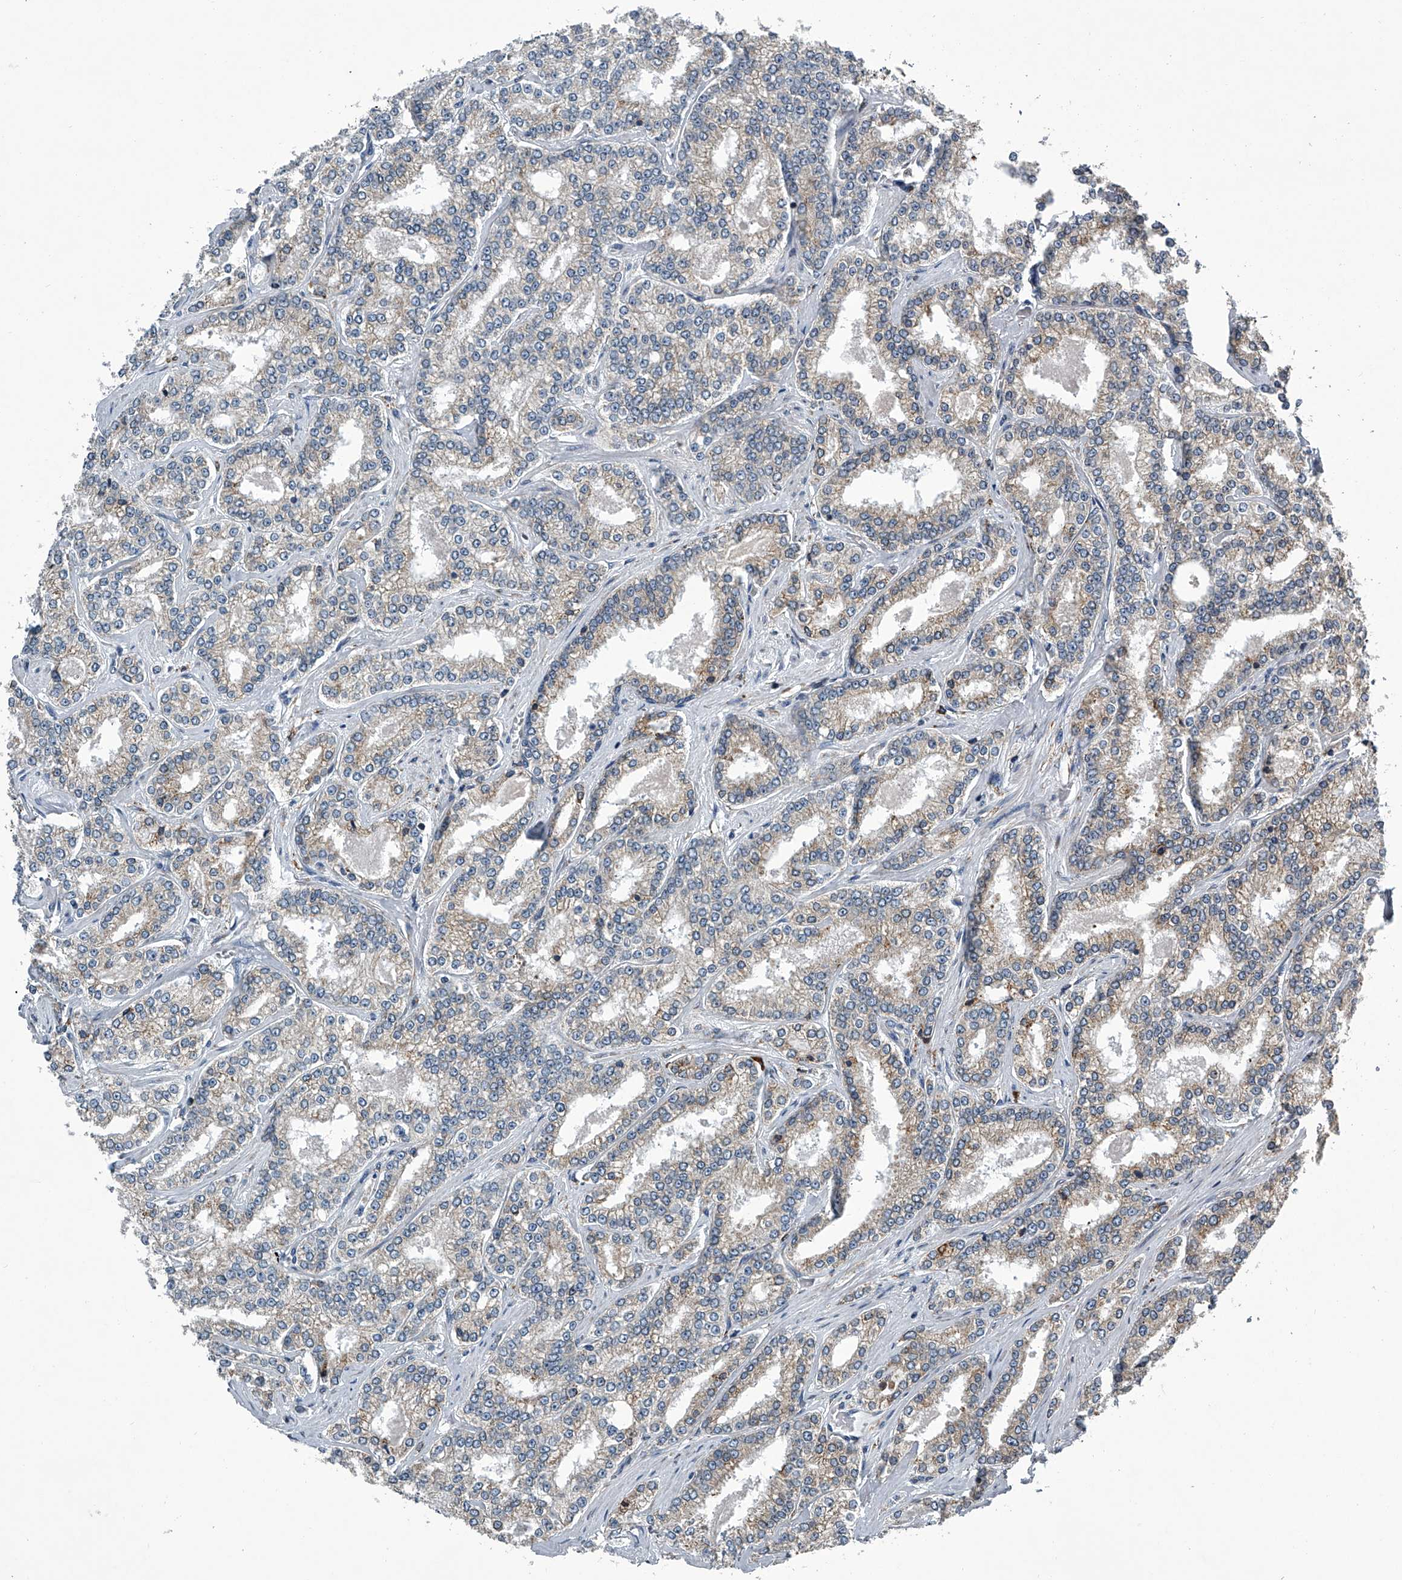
{"staining": {"intensity": "weak", "quantity": "25%-75%", "location": "cytoplasmic/membranous"}, "tissue": "prostate cancer", "cell_type": "Tumor cells", "image_type": "cancer", "snomed": [{"axis": "morphology", "description": "Normal tissue, NOS"}, {"axis": "morphology", "description": "Adenocarcinoma, High grade"}, {"axis": "topography", "description": "Prostate"}], "caption": "IHC (DAB) staining of human prostate cancer (high-grade adenocarcinoma) demonstrates weak cytoplasmic/membranous protein staining in approximately 25%-75% of tumor cells.", "gene": "TMEM63C", "patient": {"sex": "male", "age": 83}}